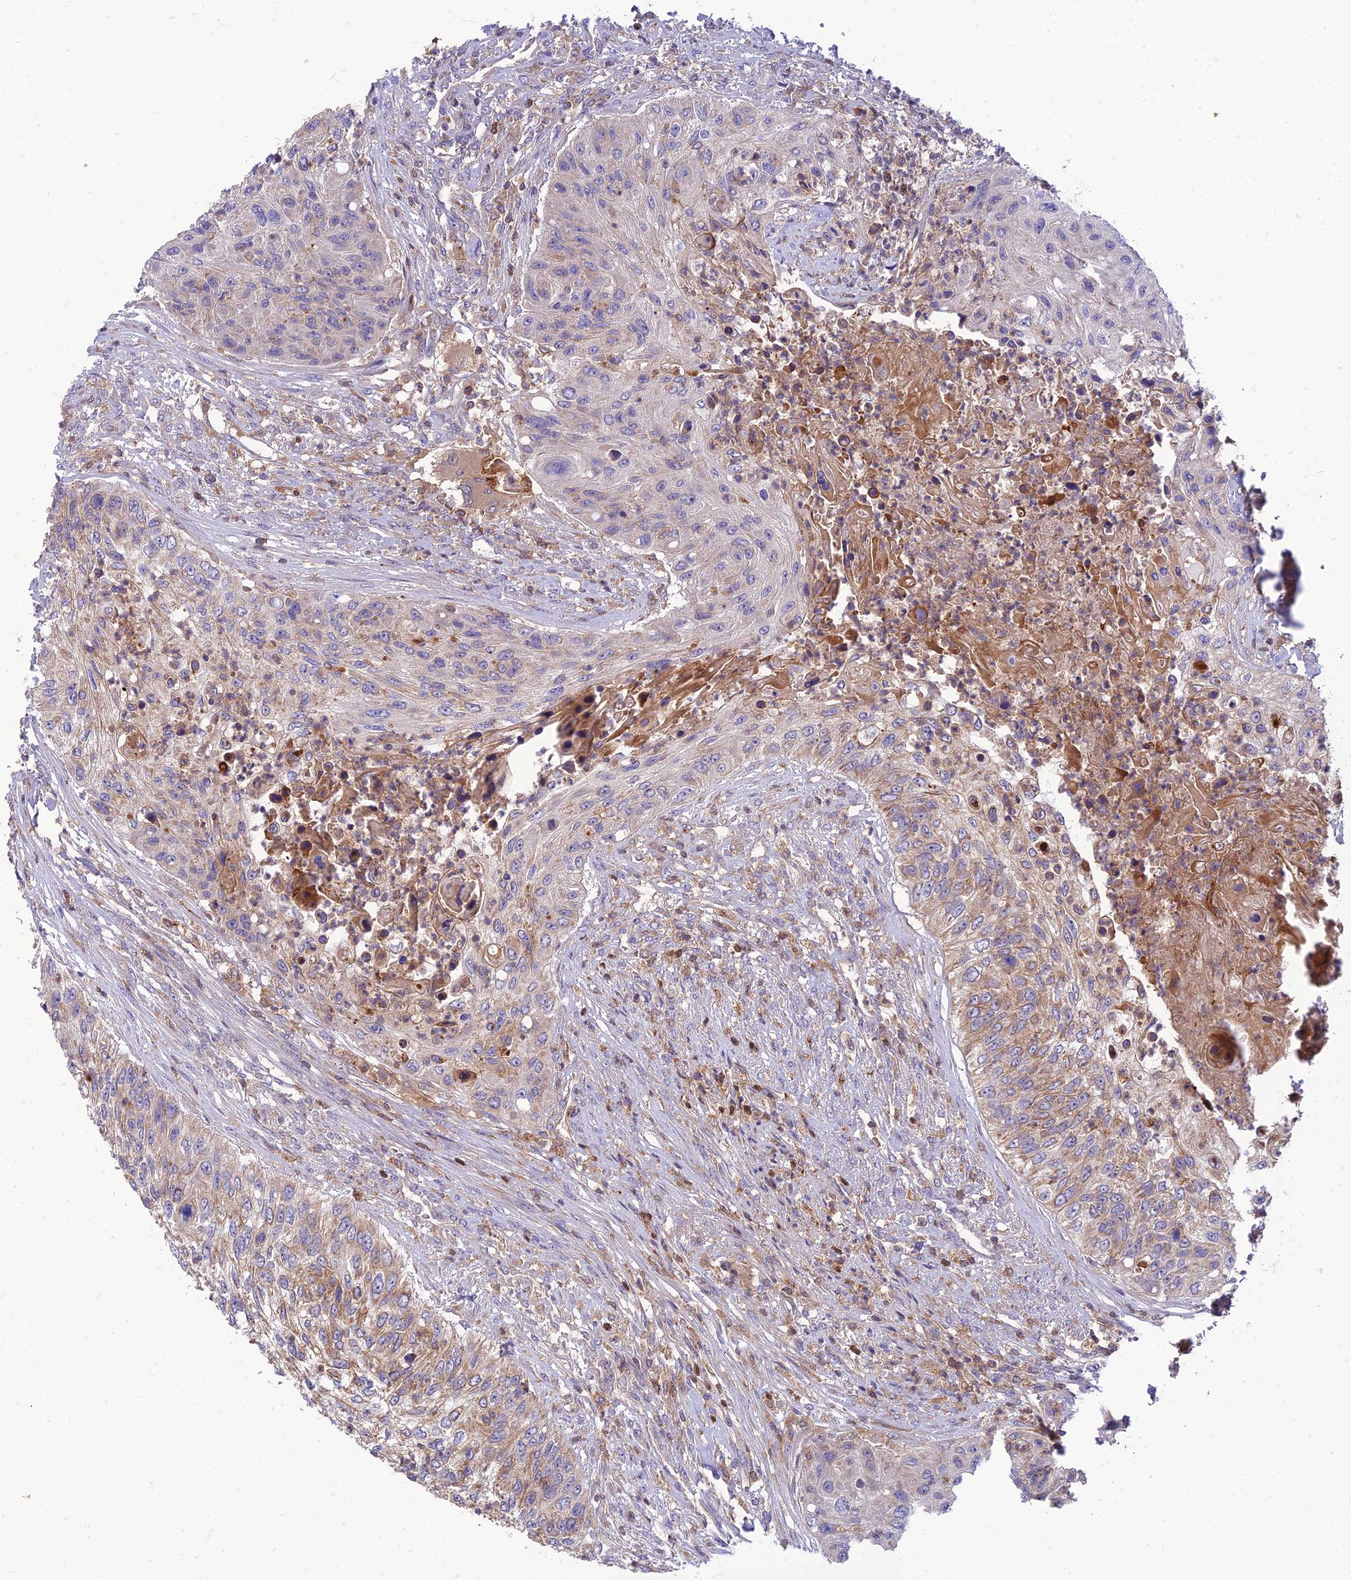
{"staining": {"intensity": "moderate", "quantity": "25%-75%", "location": "cytoplasmic/membranous"}, "tissue": "urothelial cancer", "cell_type": "Tumor cells", "image_type": "cancer", "snomed": [{"axis": "morphology", "description": "Urothelial carcinoma, High grade"}, {"axis": "topography", "description": "Urinary bladder"}], "caption": "IHC staining of urothelial carcinoma (high-grade), which reveals medium levels of moderate cytoplasmic/membranous expression in about 25%-75% of tumor cells indicating moderate cytoplasmic/membranous protein positivity. The staining was performed using DAB (3,3'-diaminobenzidine) (brown) for protein detection and nuclei were counterstained in hematoxylin (blue).", "gene": "IRAK3", "patient": {"sex": "female", "age": 60}}